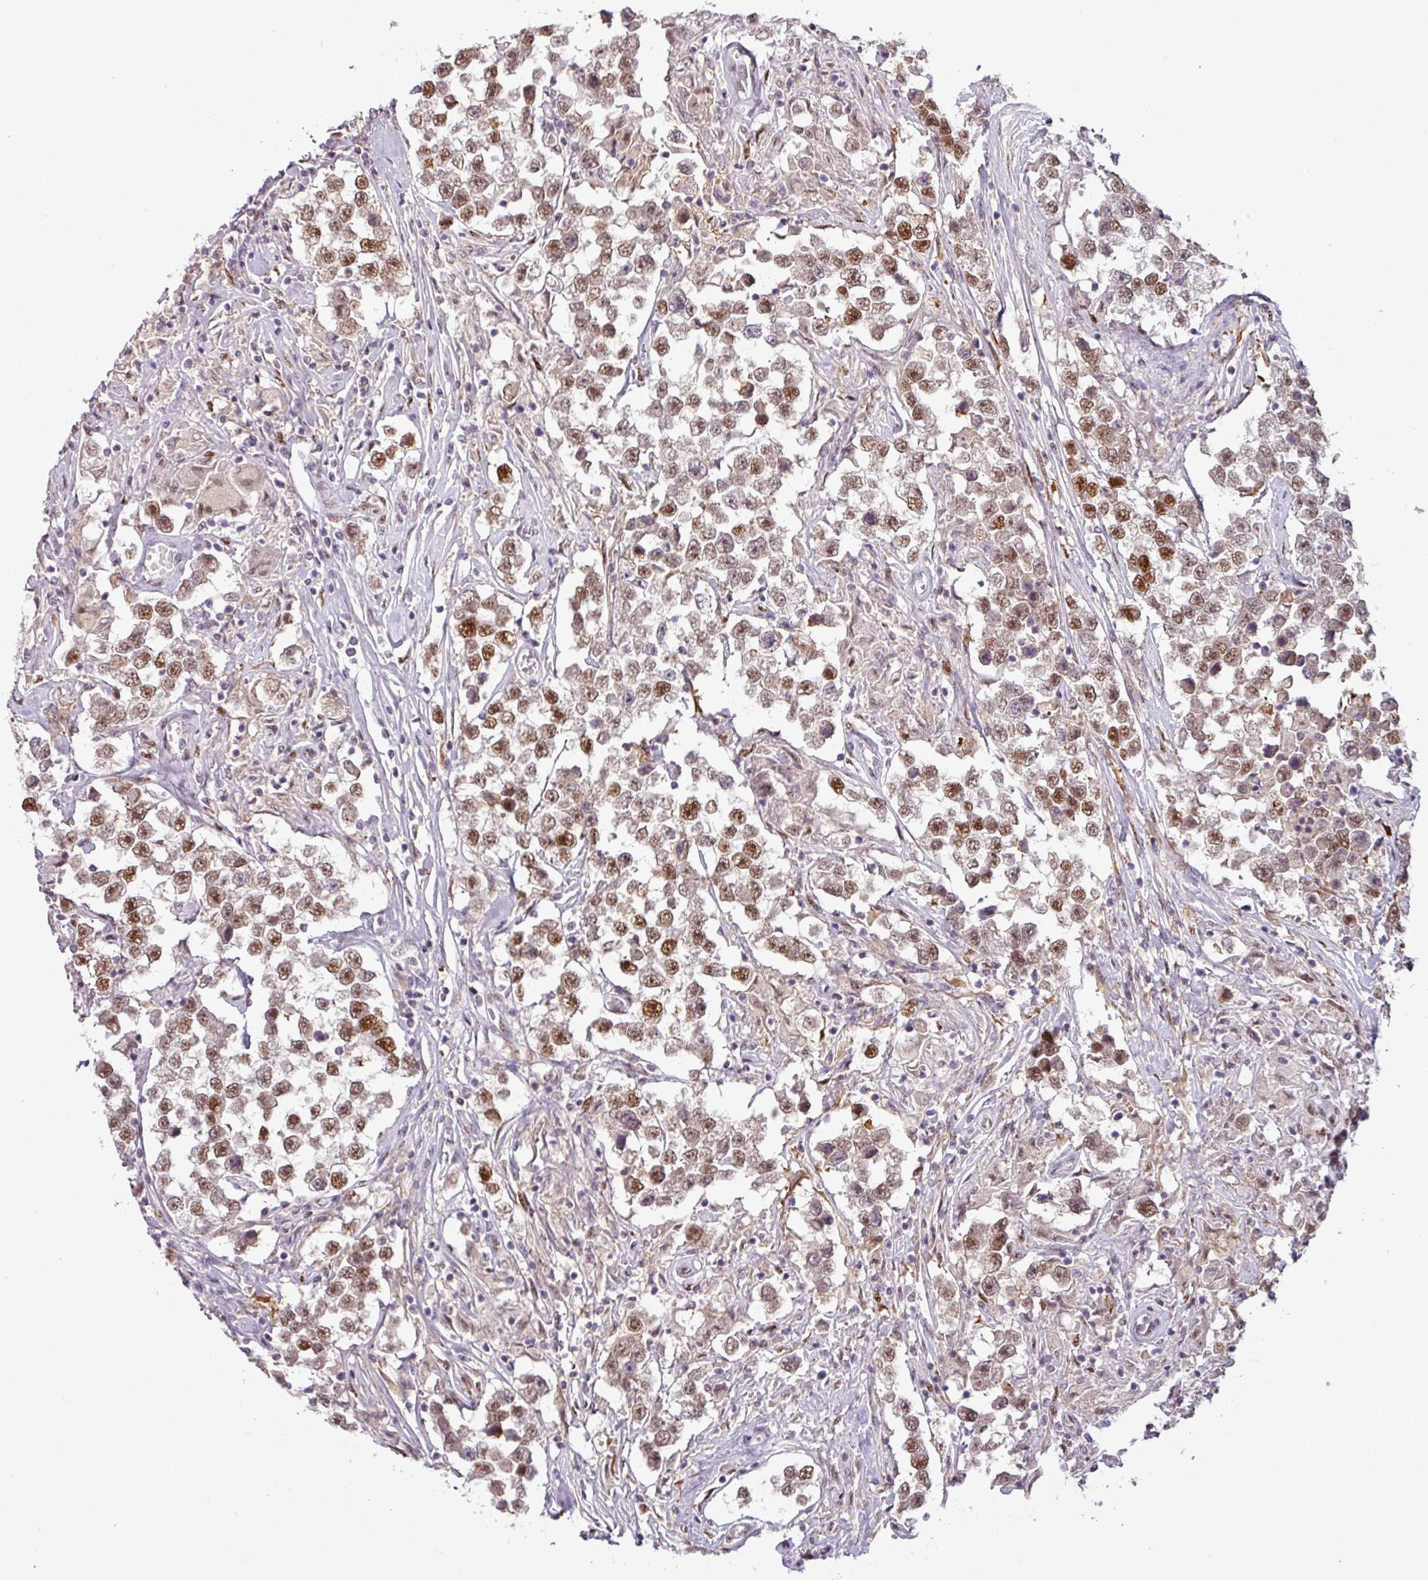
{"staining": {"intensity": "moderate", "quantity": ">75%", "location": "nuclear"}, "tissue": "testis cancer", "cell_type": "Tumor cells", "image_type": "cancer", "snomed": [{"axis": "morphology", "description": "Seminoma, NOS"}, {"axis": "topography", "description": "Testis"}], "caption": "An image of human testis seminoma stained for a protein displays moderate nuclear brown staining in tumor cells.", "gene": "IRF2BPL", "patient": {"sex": "male", "age": 46}}